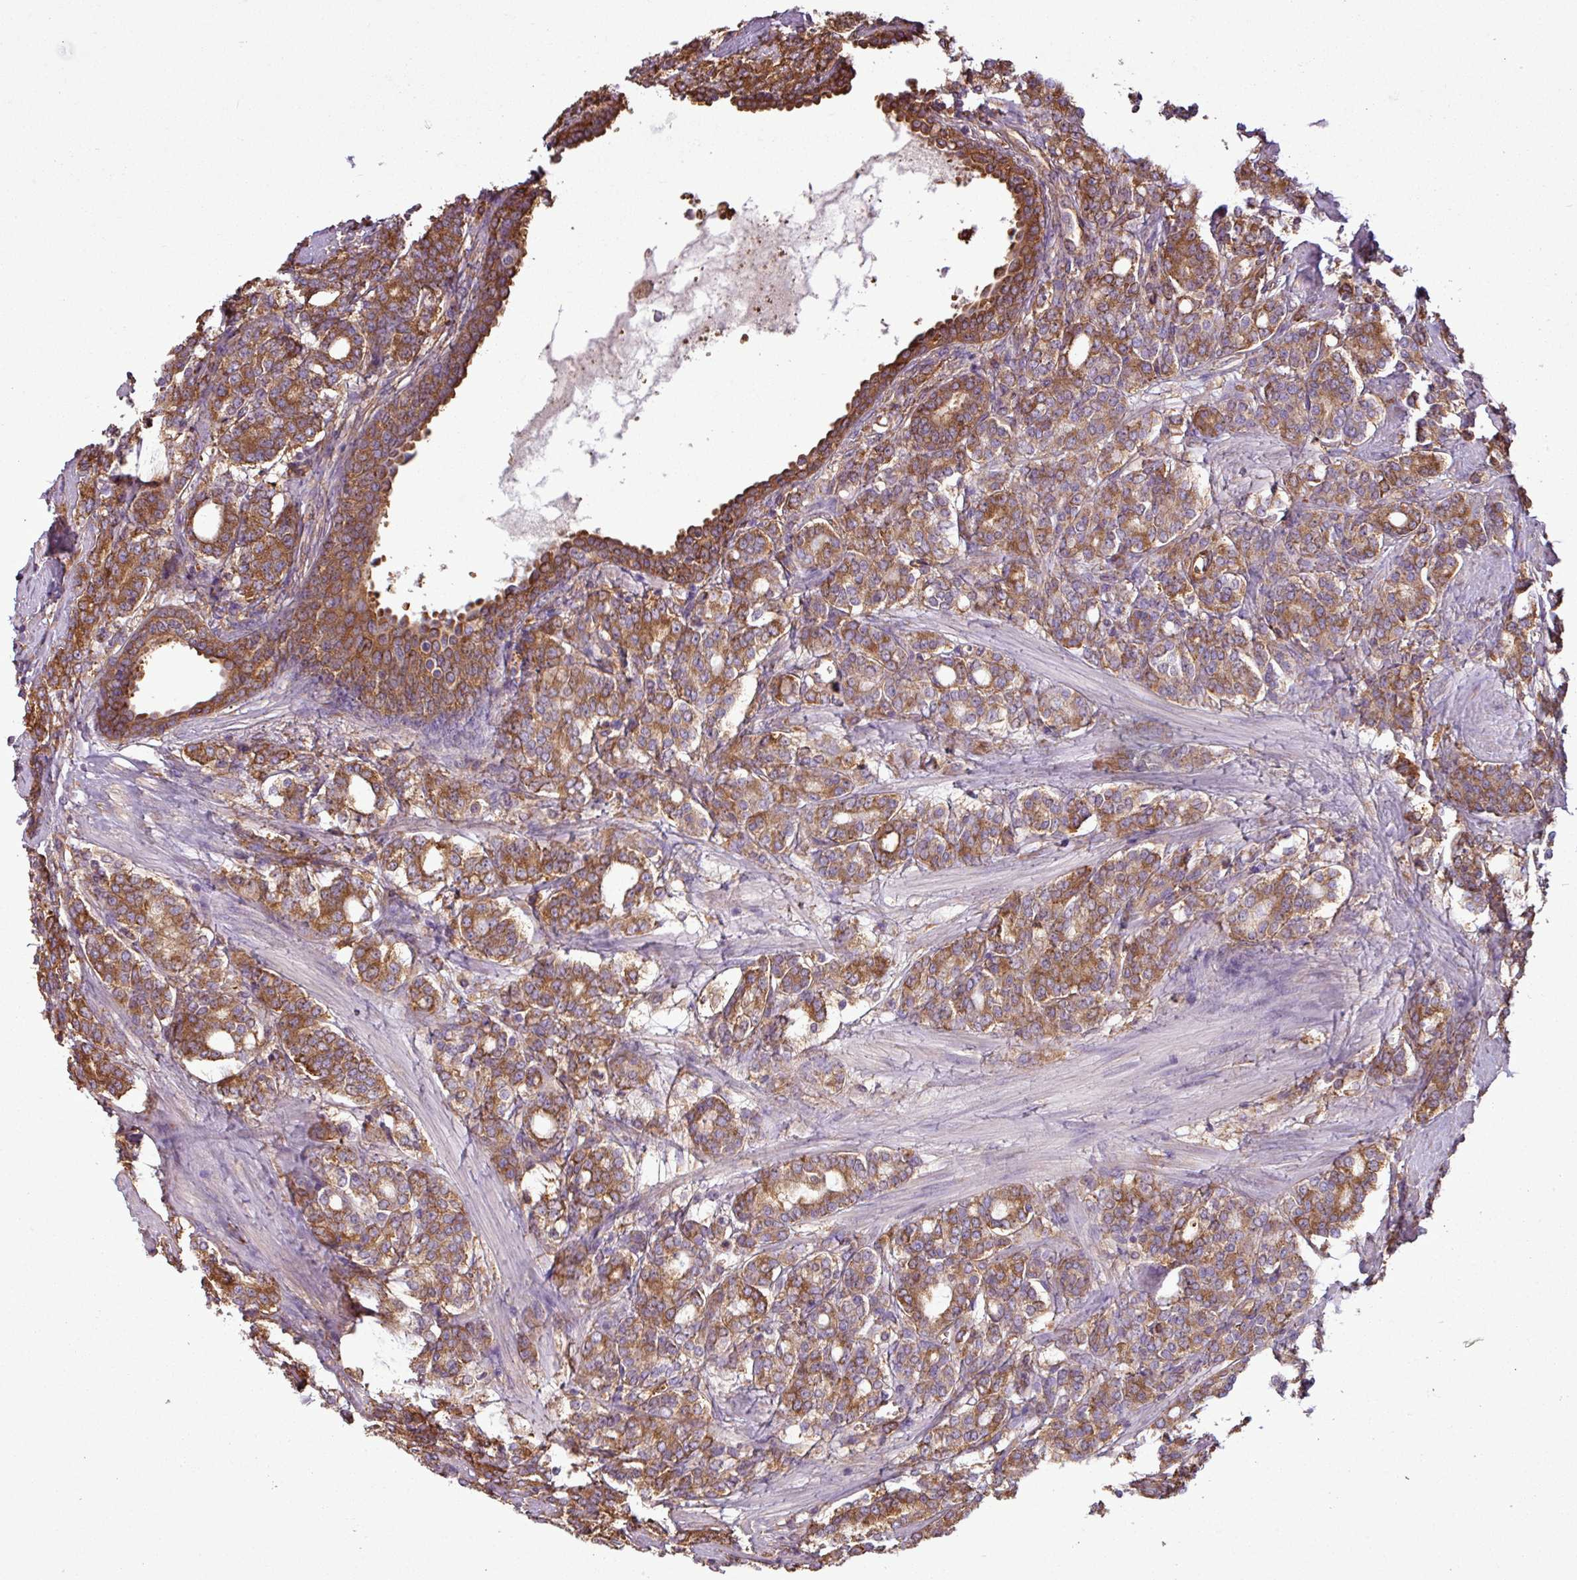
{"staining": {"intensity": "moderate", "quantity": ">75%", "location": "cytoplasmic/membranous"}, "tissue": "prostate cancer", "cell_type": "Tumor cells", "image_type": "cancer", "snomed": [{"axis": "morphology", "description": "Adenocarcinoma, High grade"}, {"axis": "topography", "description": "Prostate"}], "caption": "Brown immunohistochemical staining in high-grade adenocarcinoma (prostate) reveals moderate cytoplasmic/membranous staining in about >75% of tumor cells. (Brightfield microscopy of DAB IHC at high magnification).", "gene": "PACSIN2", "patient": {"sex": "male", "age": 62}}